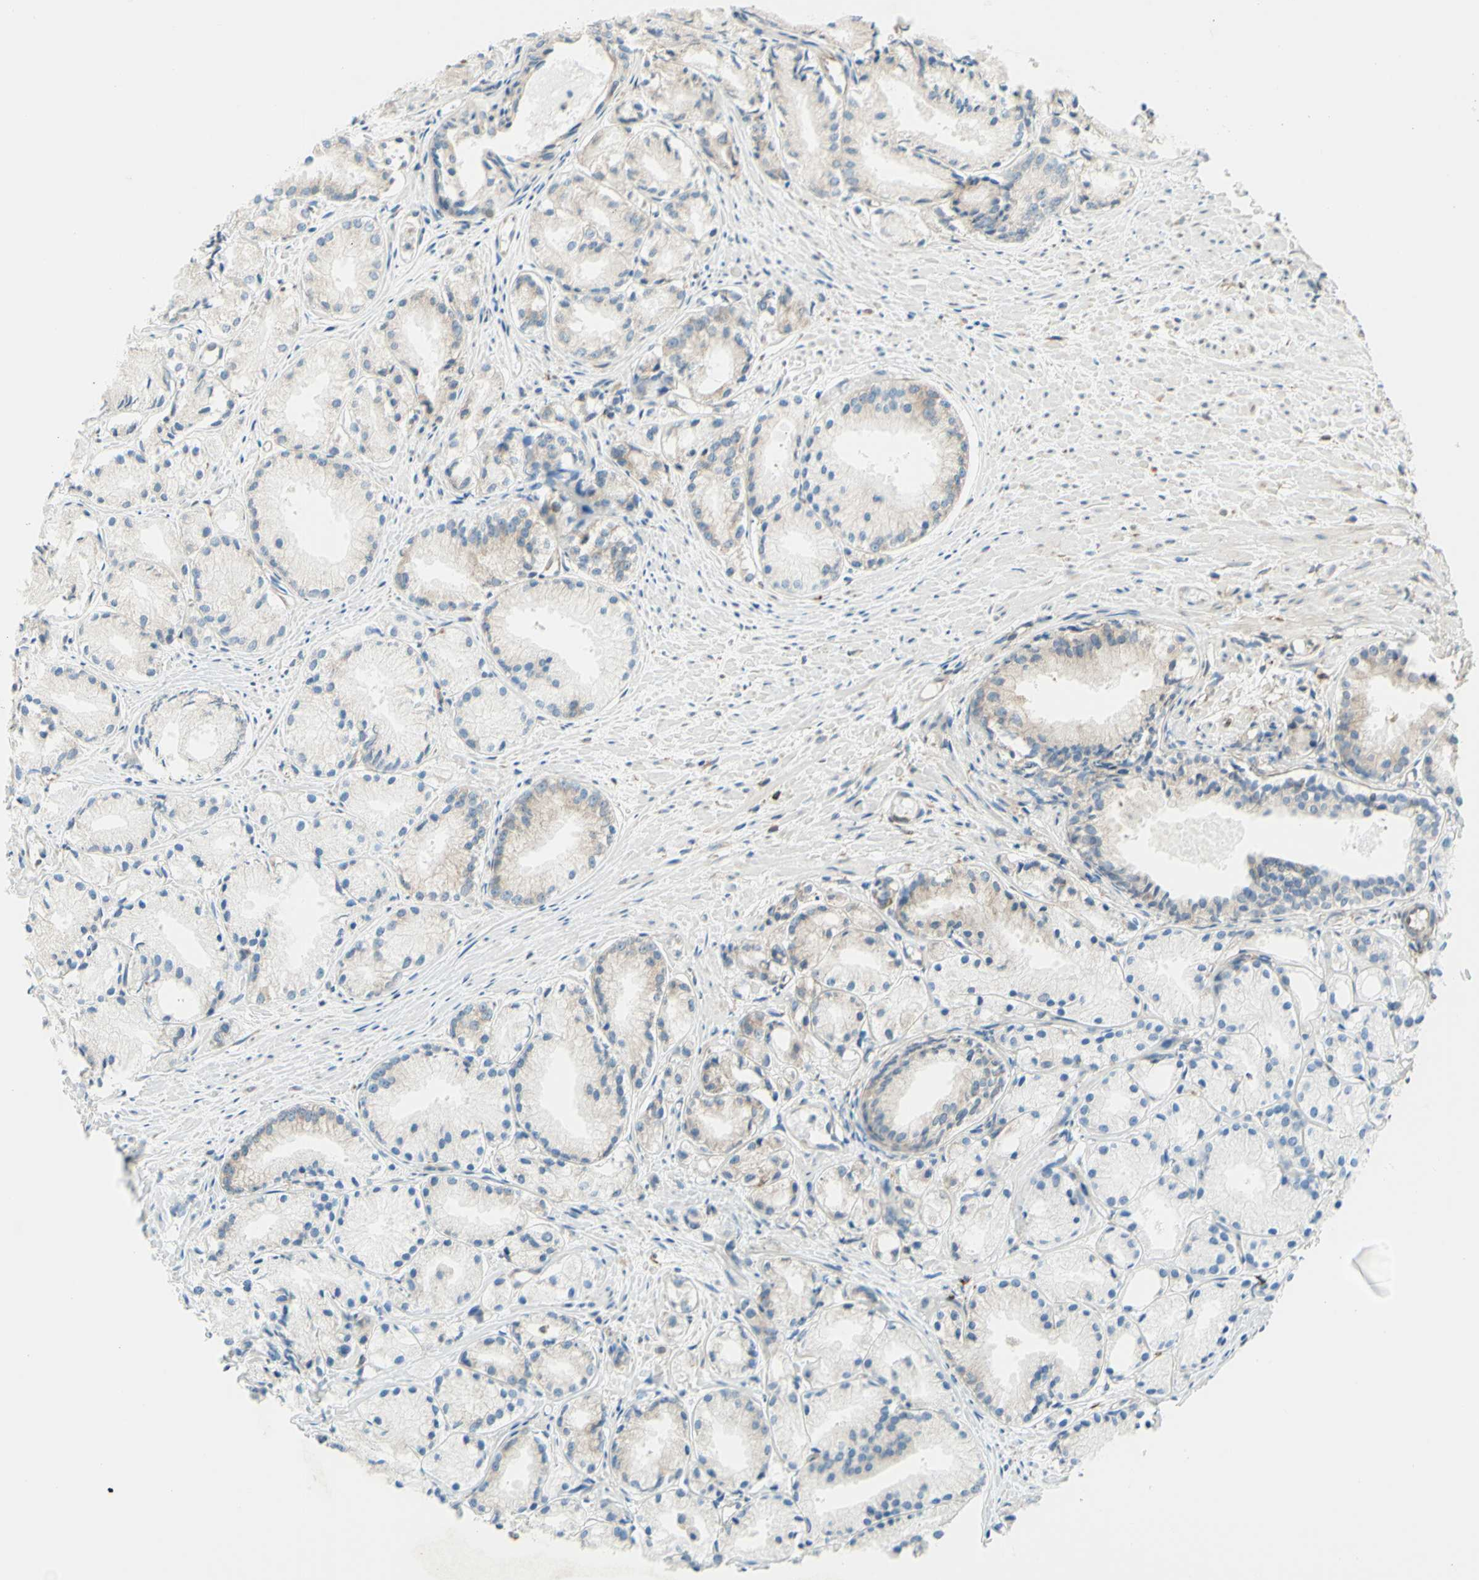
{"staining": {"intensity": "negative", "quantity": "none", "location": "none"}, "tissue": "prostate cancer", "cell_type": "Tumor cells", "image_type": "cancer", "snomed": [{"axis": "morphology", "description": "Adenocarcinoma, Low grade"}, {"axis": "topography", "description": "Prostate"}], "caption": "This is an immunohistochemistry (IHC) image of human prostate adenocarcinoma (low-grade). There is no expression in tumor cells.", "gene": "DNAJB11", "patient": {"sex": "male", "age": 72}}